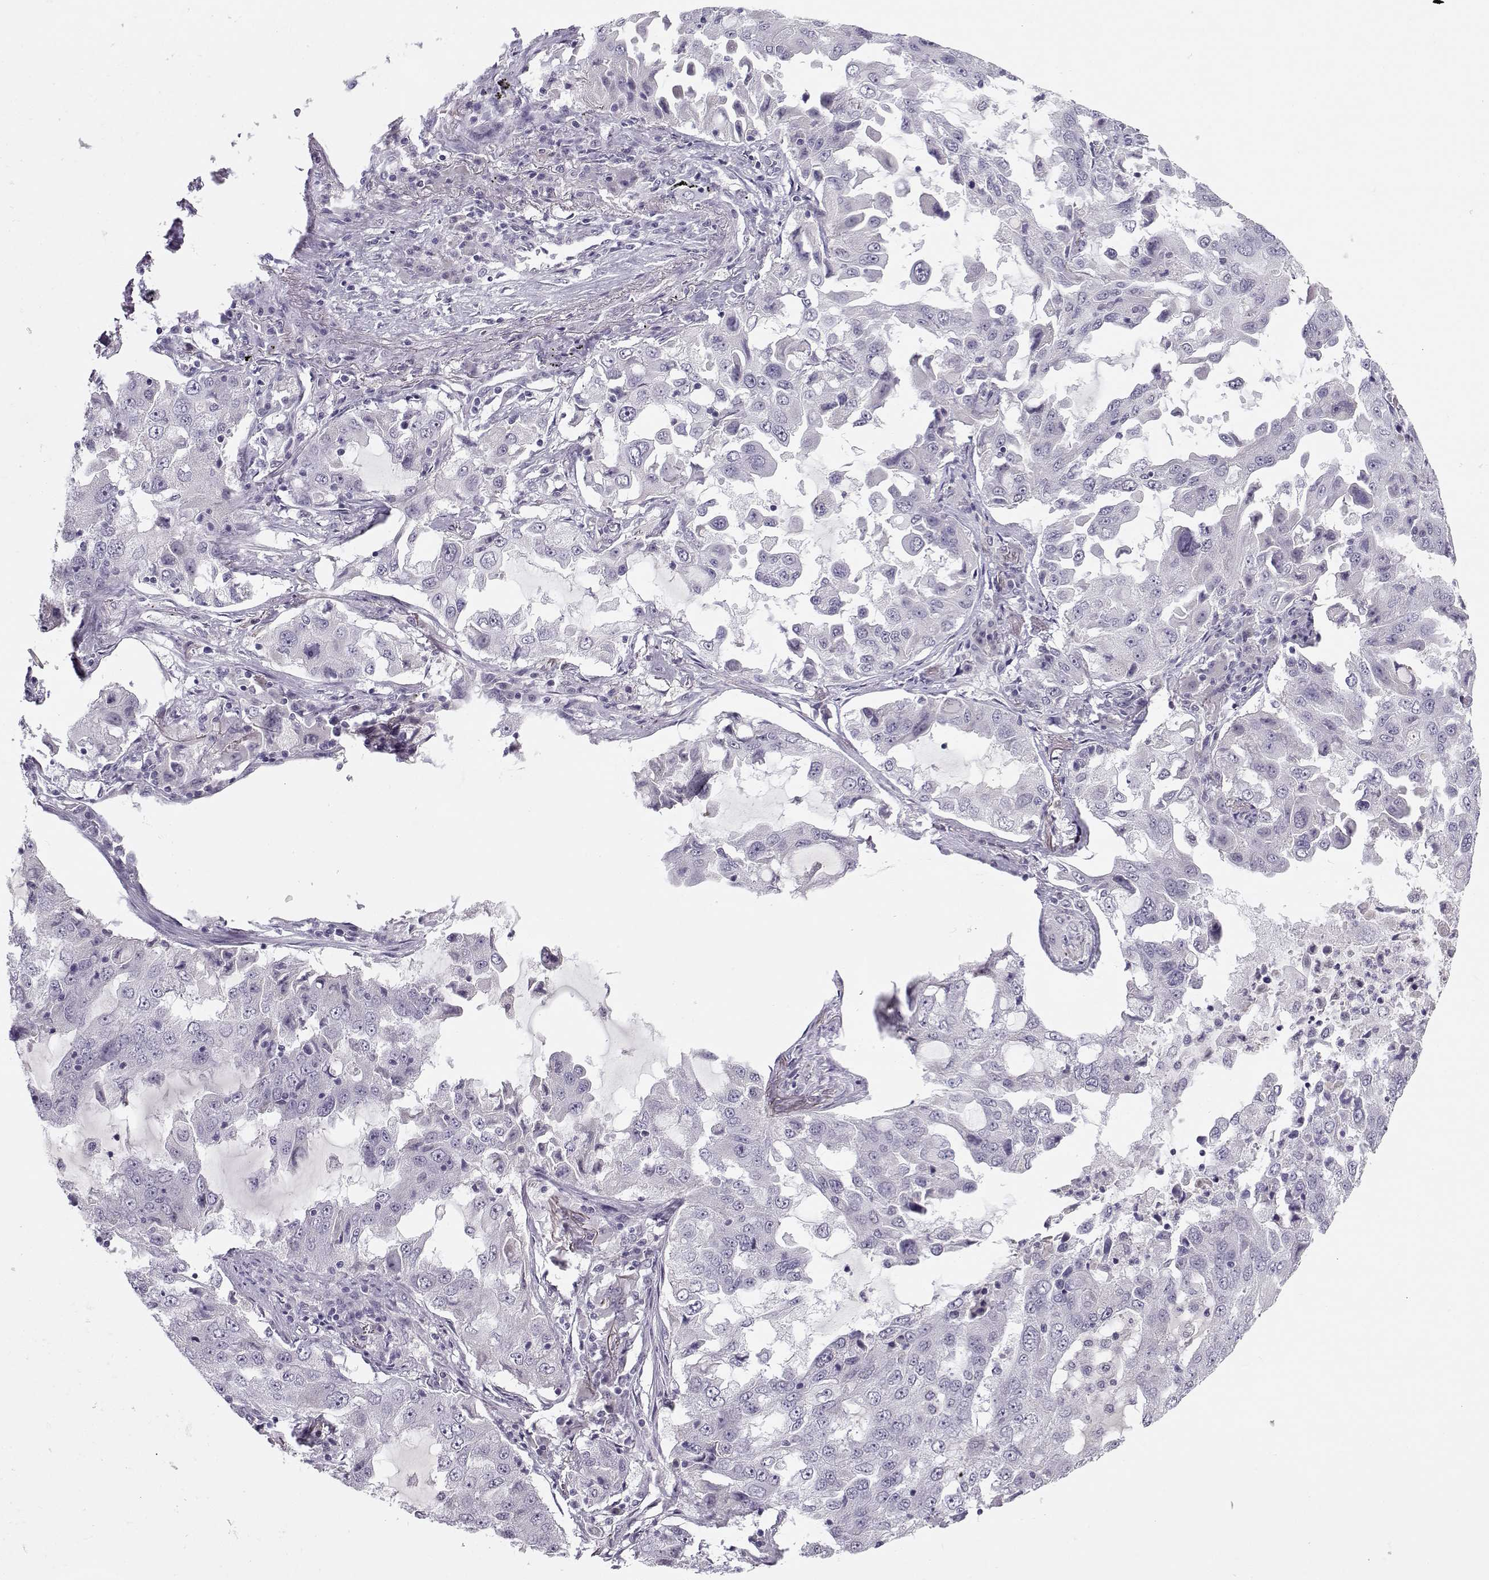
{"staining": {"intensity": "negative", "quantity": "none", "location": "none"}, "tissue": "lung cancer", "cell_type": "Tumor cells", "image_type": "cancer", "snomed": [{"axis": "morphology", "description": "Adenocarcinoma, NOS"}, {"axis": "topography", "description": "Lung"}], "caption": "This is an immunohistochemistry (IHC) micrograph of human lung cancer. There is no positivity in tumor cells.", "gene": "C16orf86", "patient": {"sex": "female", "age": 61}}